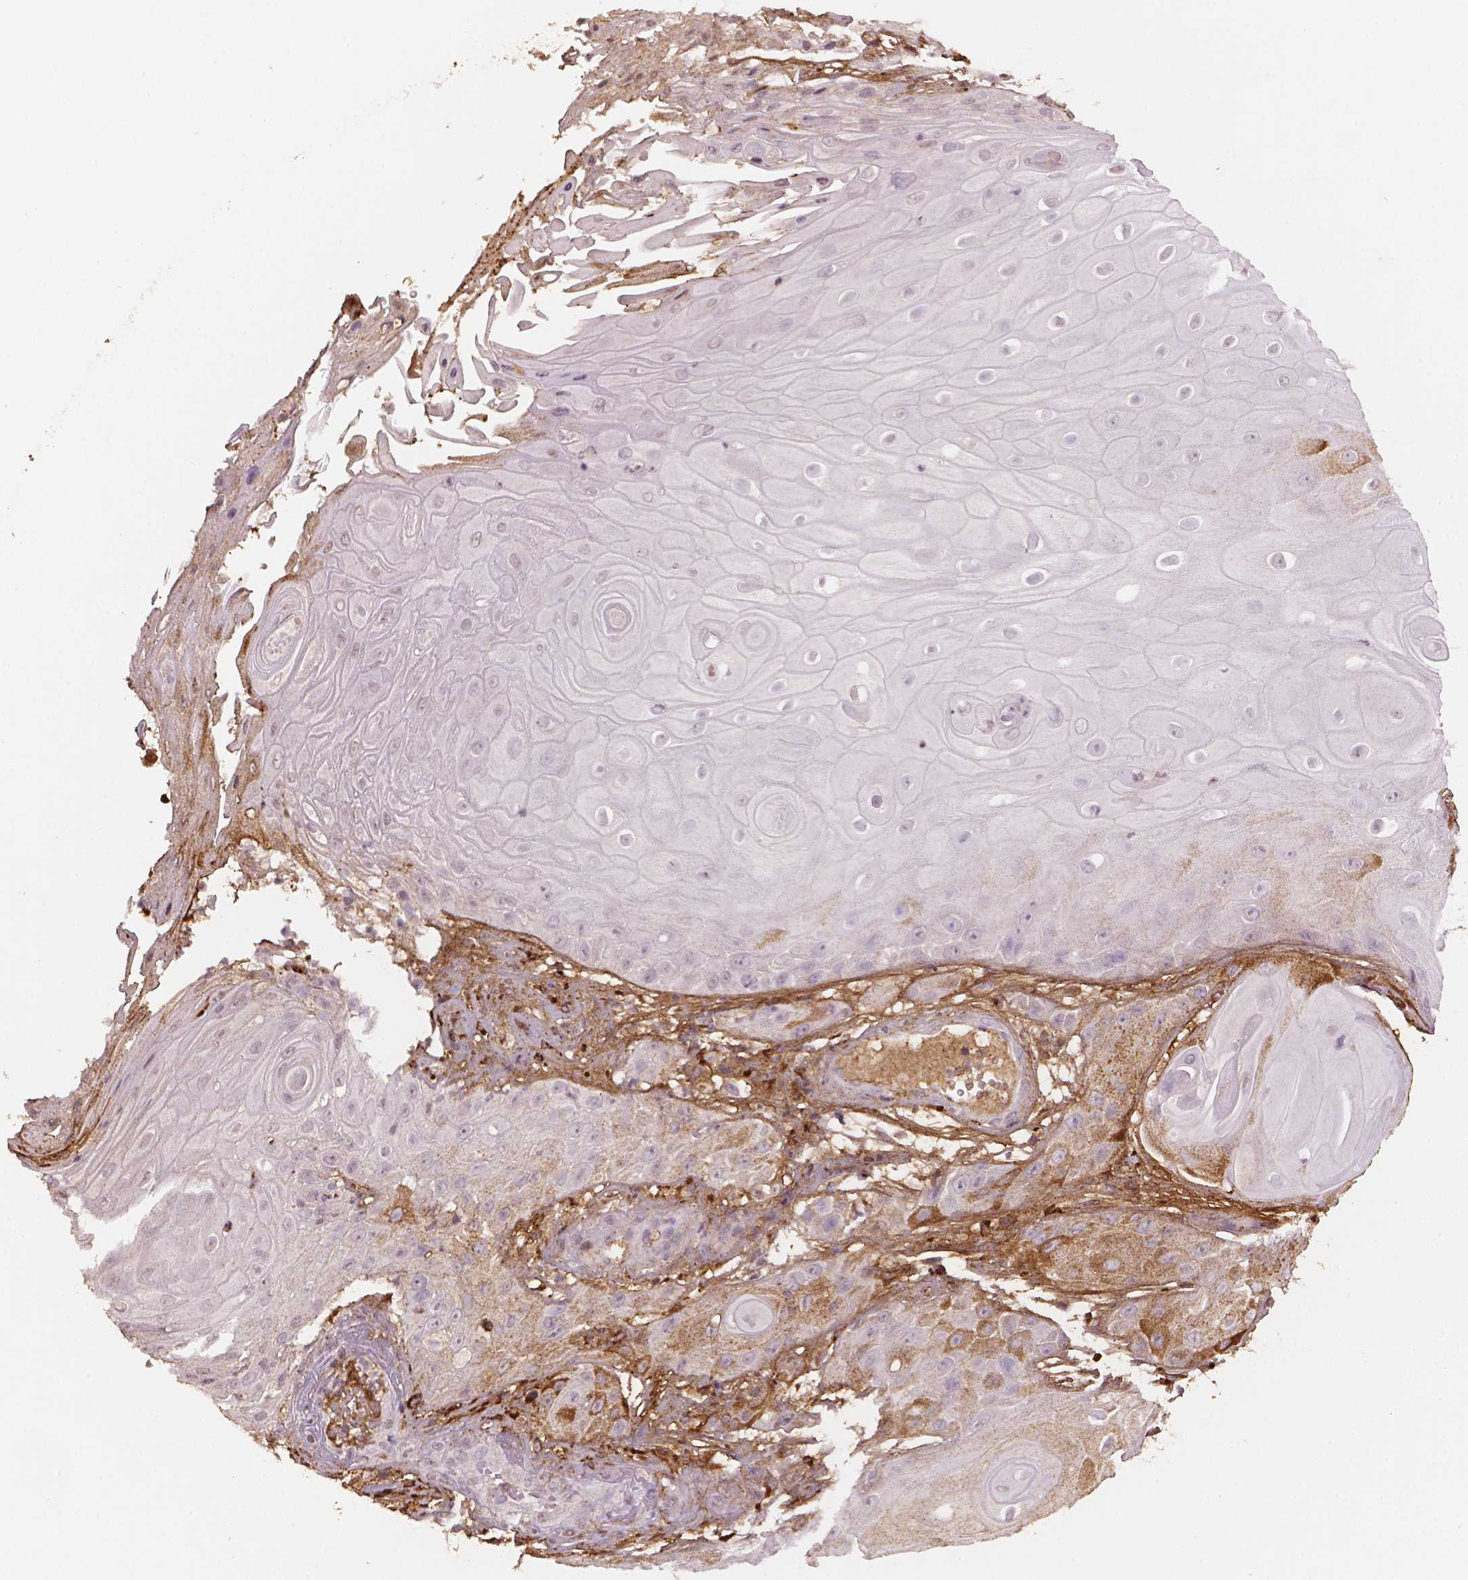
{"staining": {"intensity": "weak", "quantity": "<25%", "location": "cytoplasmic/membranous"}, "tissue": "skin cancer", "cell_type": "Tumor cells", "image_type": "cancer", "snomed": [{"axis": "morphology", "description": "Squamous cell carcinoma, NOS"}, {"axis": "topography", "description": "Skin"}], "caption": "This image is of squamous cell carcinoma (skin) stained with IHC to label a protein in brown with the nuclei are counter-stained blue. There is no positivity in tumor cells.", "gene": "DCN", "patient": {"sex": "male", "age": 62}}